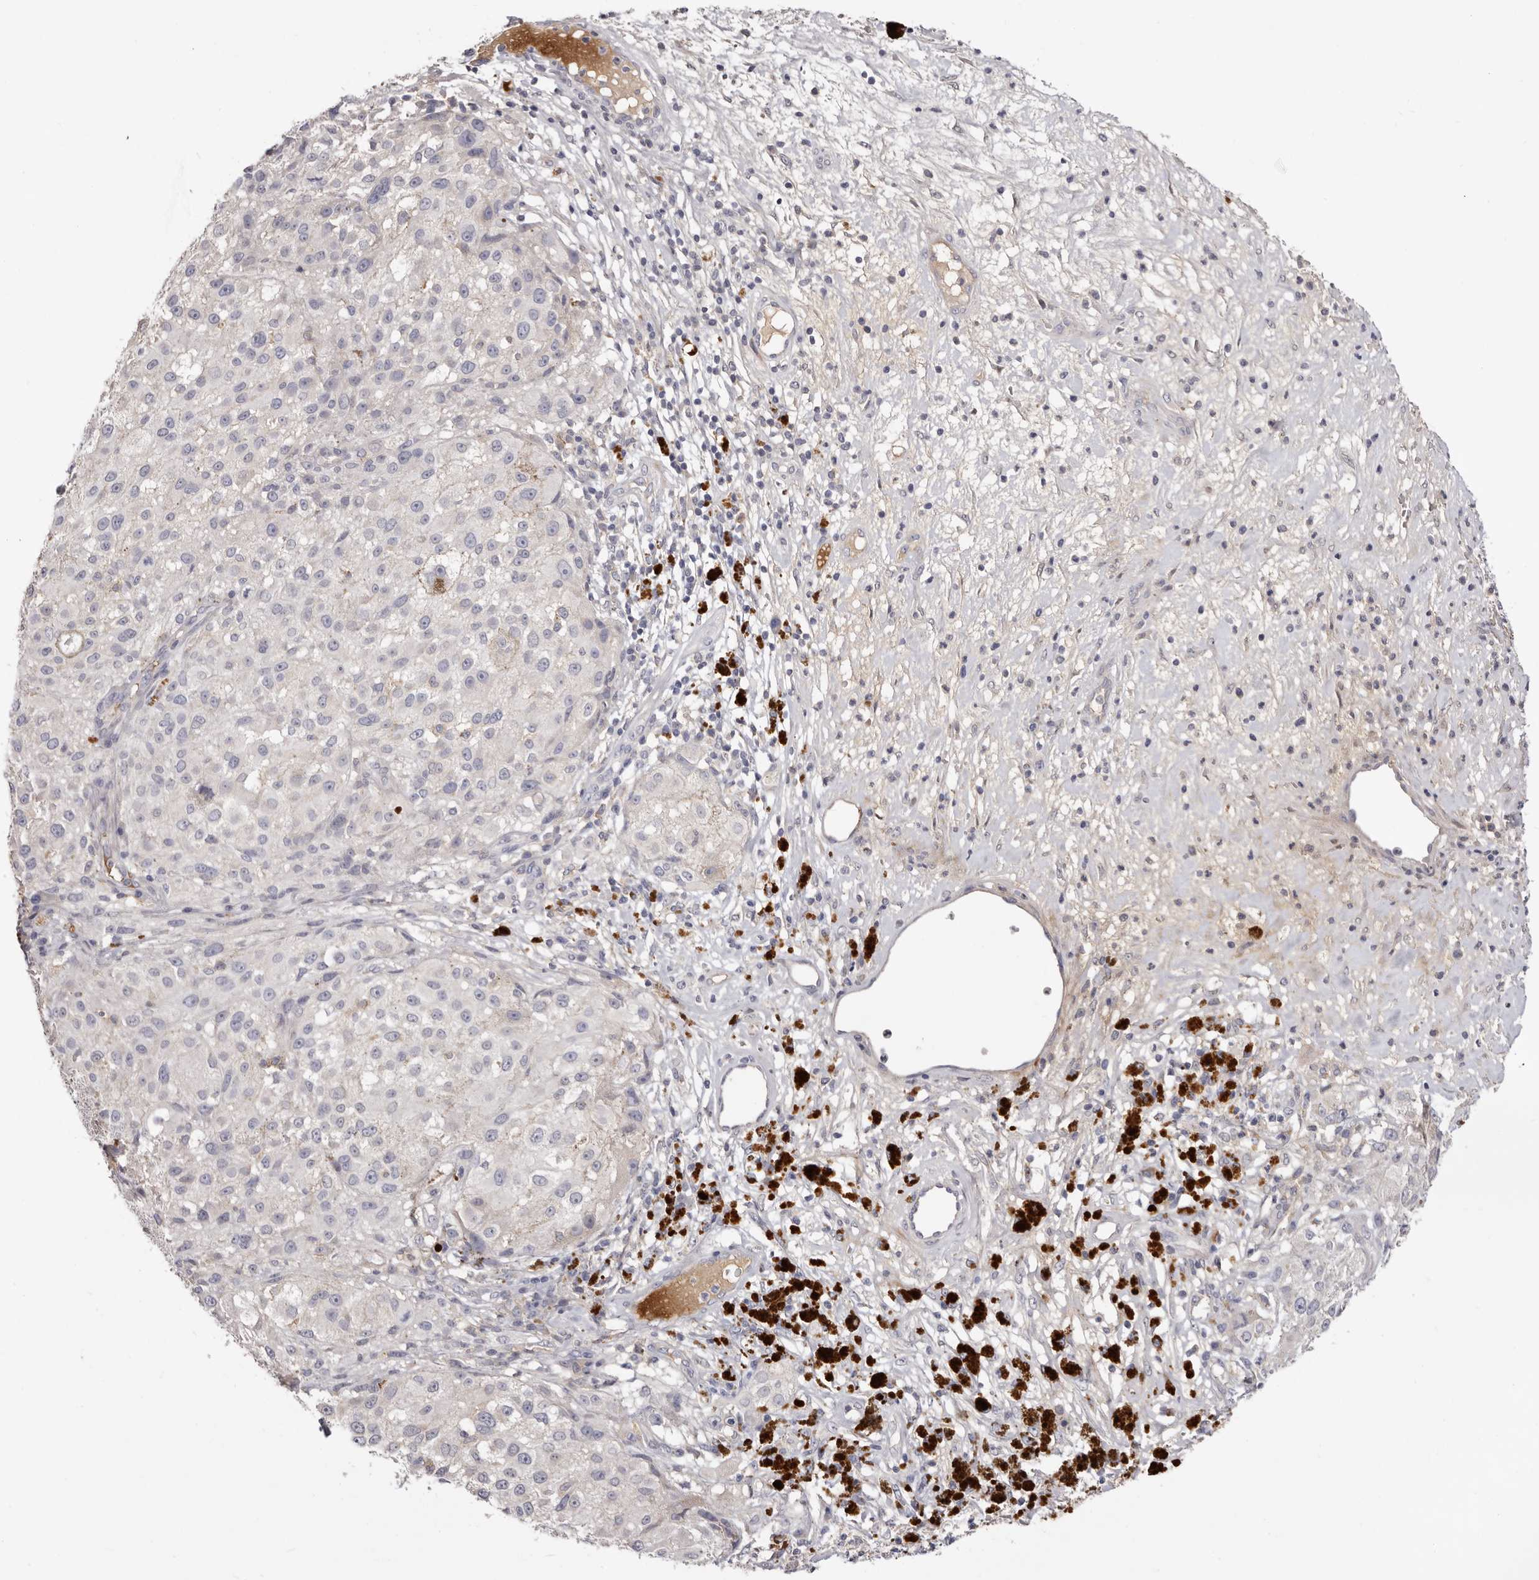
{"staining": {"intensity": "negative", "quantity": "none", "location": "none"}, "tissue": "melanoma", "cell_type": "Tumor cells", "image_type": "cancer", "snomed": [{"axis": "morphology", "description": "Necrosis, NOS"}, {"axis": "morphology", "description": "Malignant melanoma, NOS"}, {"axis": "topography", "description": "Skin"}], "caption": "A histopathology image of melanoma stained for a protein demonstrates no brown staining in tumor cells.", "gene": "LMLN", "patient": {"sex": "female", "age": 87}}